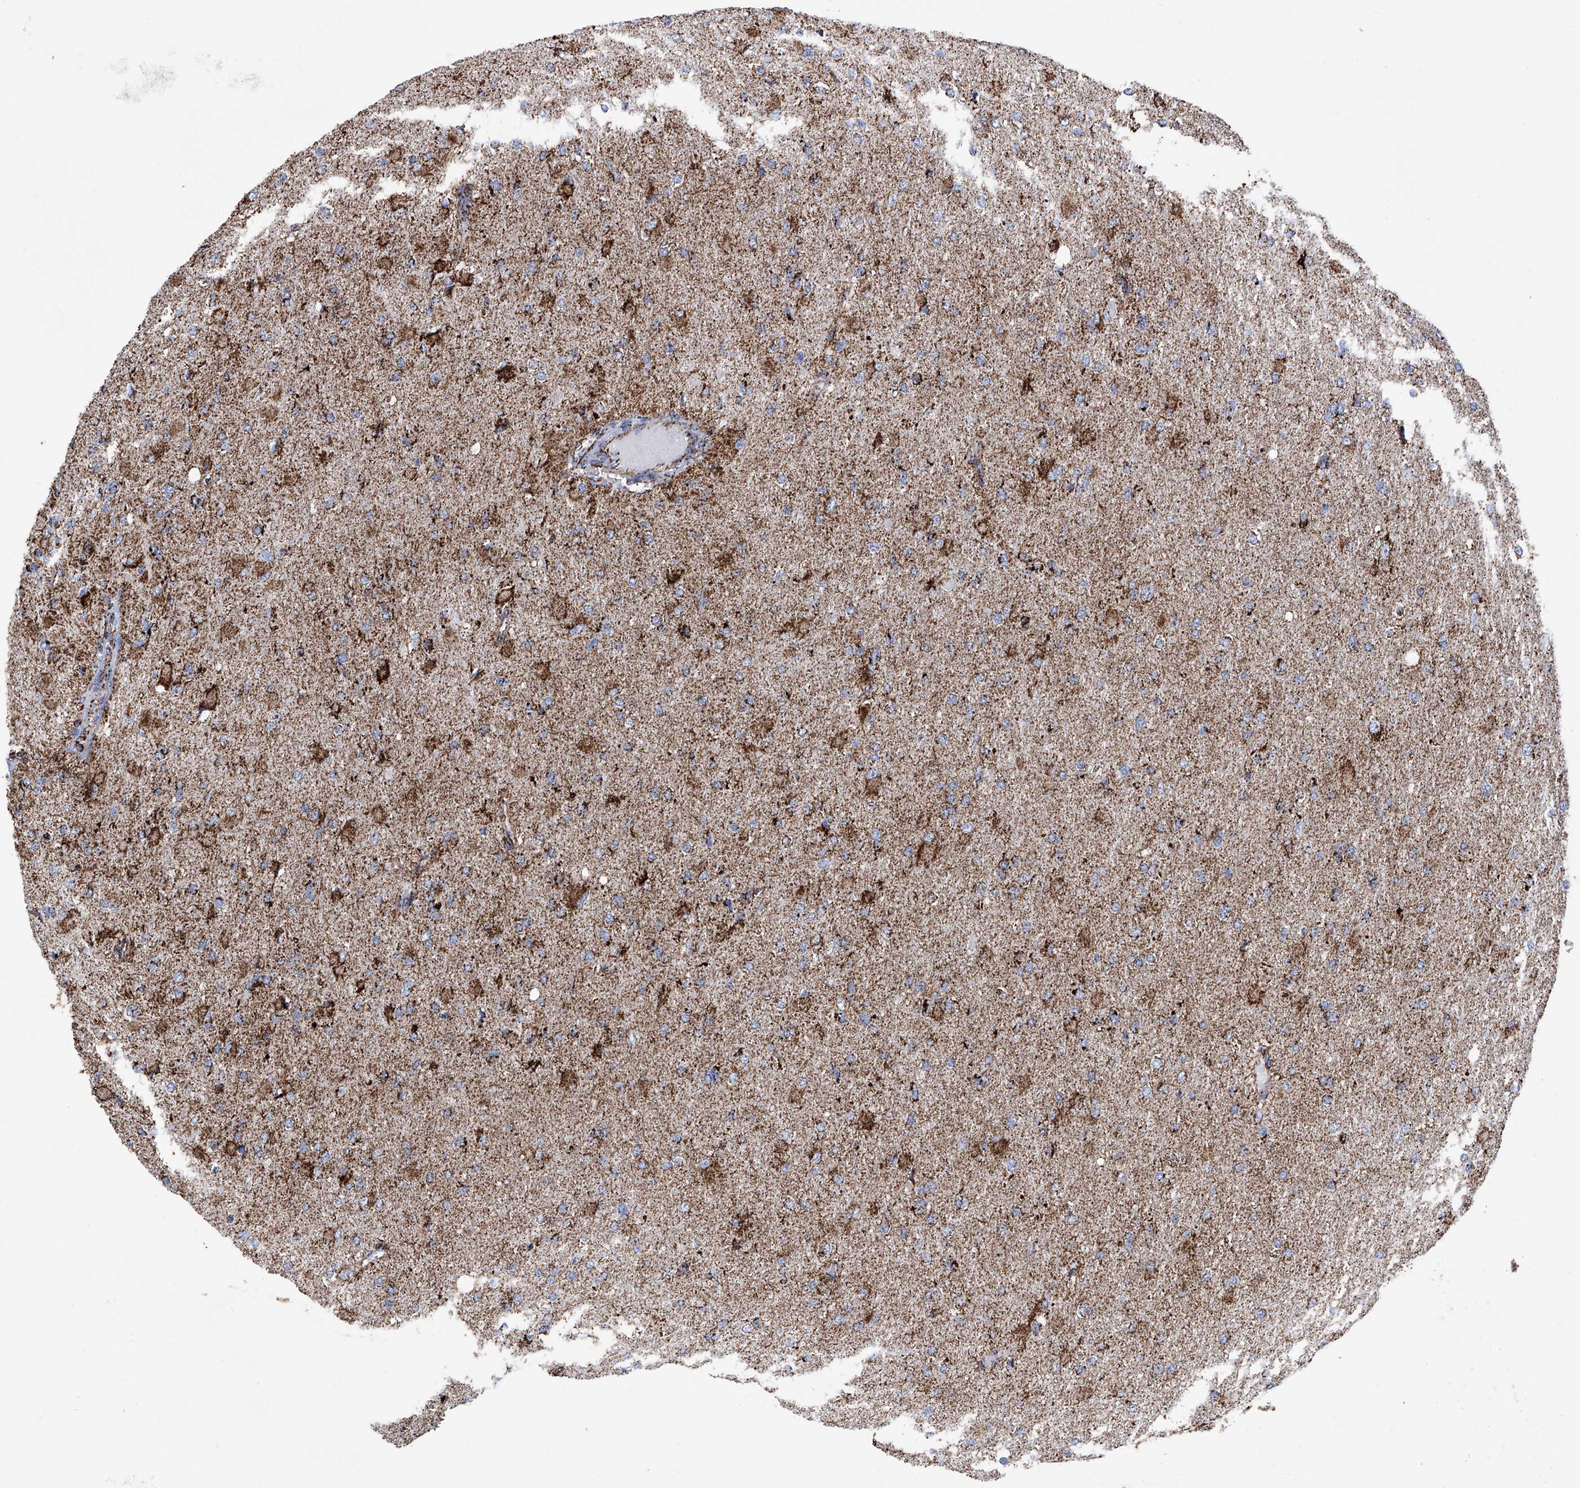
{"staining": {"intensity": "moderate", "quantity": ">75%", "location": "cytoplasmic/membranous"}, "tissue": "glioma", "cell_type": "Tumor cells", "image_type": "cancer", "snomed": [{"axis": "morphology", "description": "Glioma, malignant, High grade"}, {"axis": "topography", "description": "Cerebral cortex"}], "caption": "The photomicrograph demonstrates staining of malignant glioma (high-grade), revealing moderate cytoplasmic/membranous protein positivity (brown color) within tumor cells. (DAB (3,3'-diaminobenzidine) IHC with brightfield microscopy, high magnification).", "gene": "ATP5PF", "patient": {"sex": "female", "age": 36}}